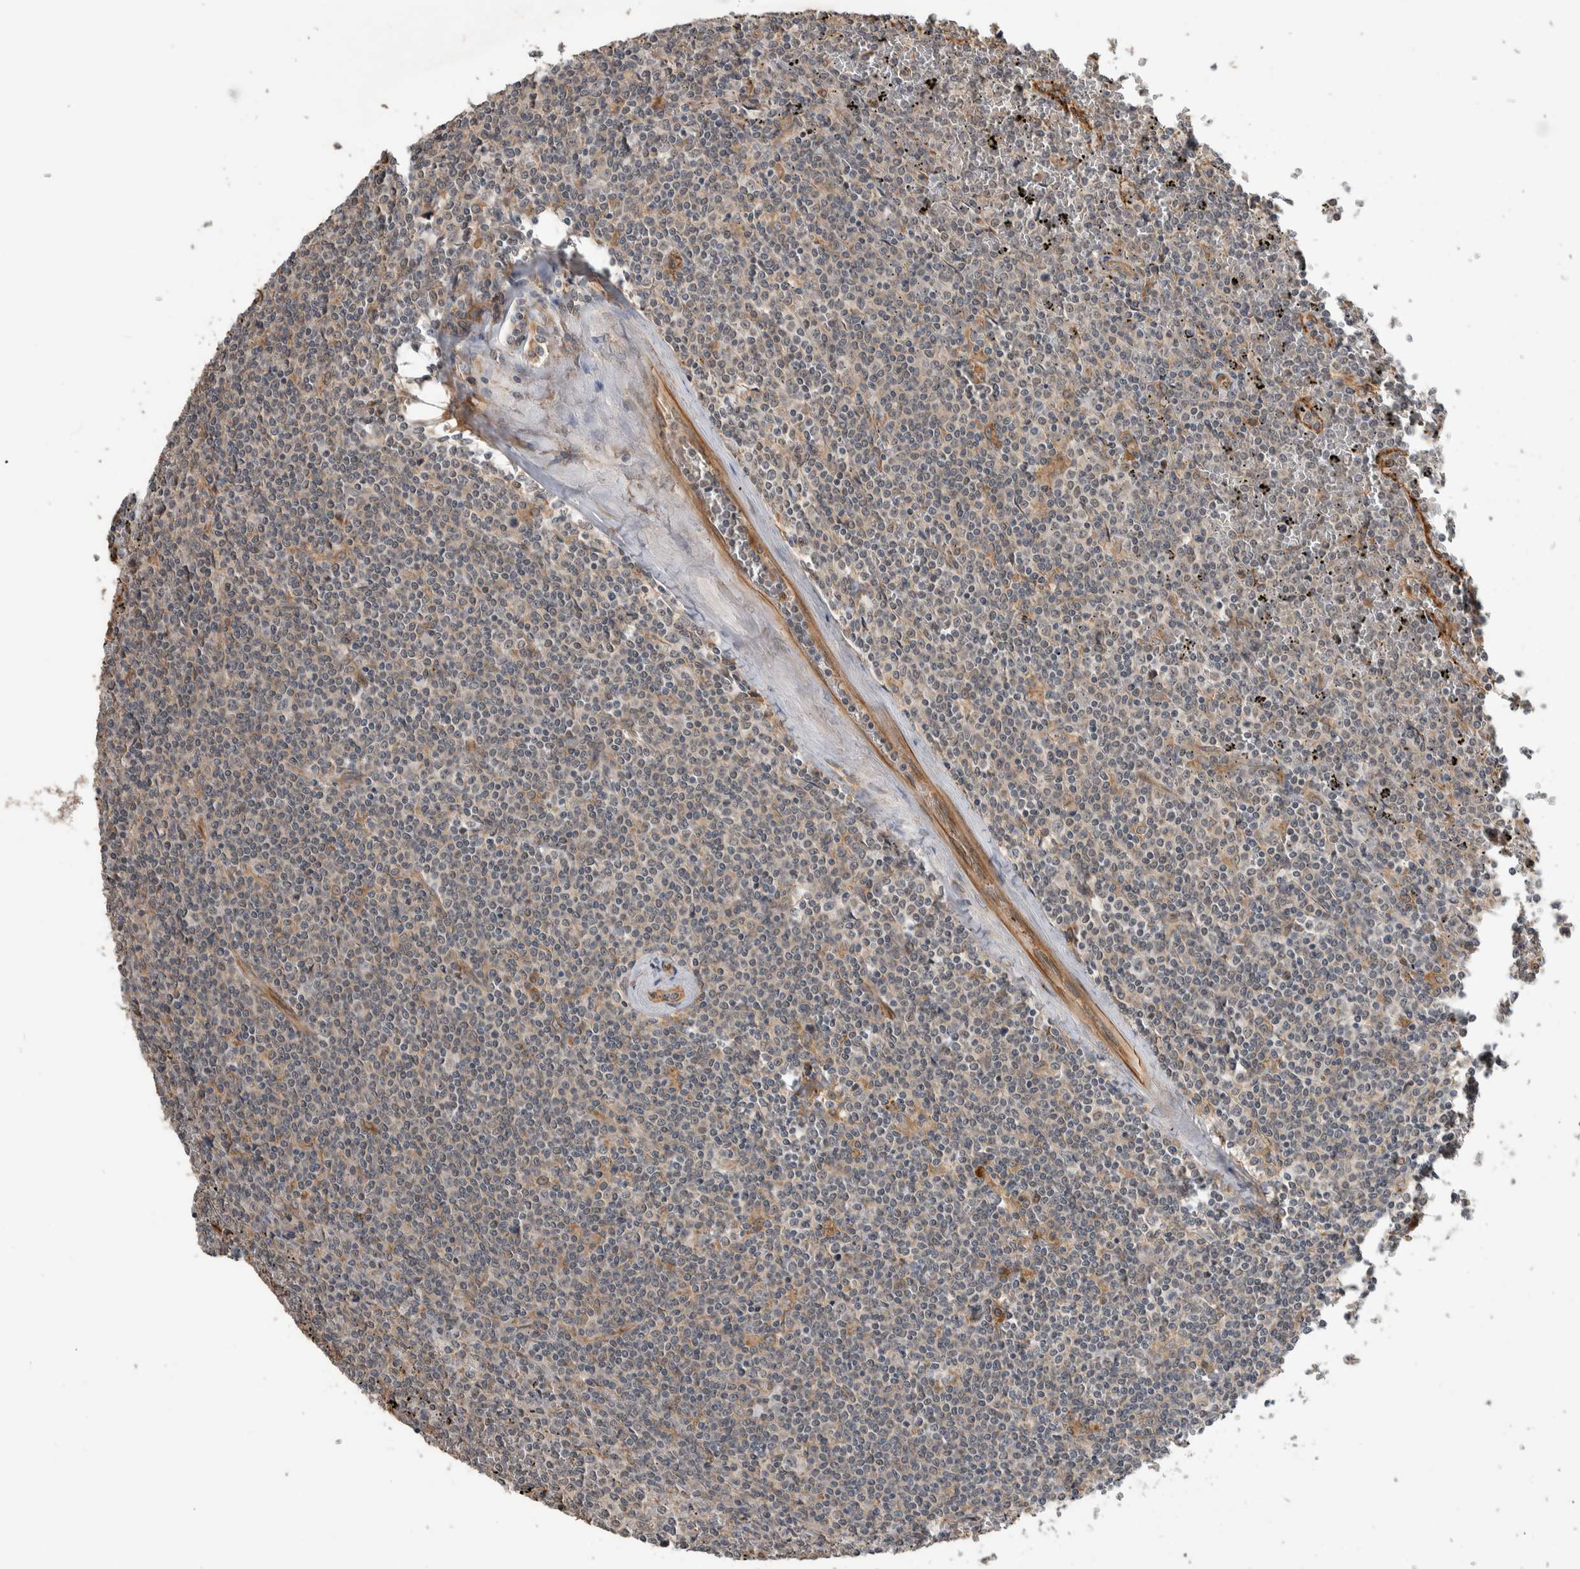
{"staining": {"intensity": "negative", "quantity": "none", "location": "none"}, "tissue": "lymphoma", "cell_type": "Tumor cells", "image_type": "cancer", "snomed": [{"axis": "morphology", "description": "Malignant lymphoma, non-Hodgkin's type, Low grade"}, {"axis": "topography", "description": "Spleen"}], "caption": "Immunohistochemistry image of malignant lymphoma, non-Hodgkin's type (low-grade) stained for a protein (brown), which shows no positivity in tumor cells.", "gene": "PRDM4", "patient": {"sex": "female", "age": 19}}